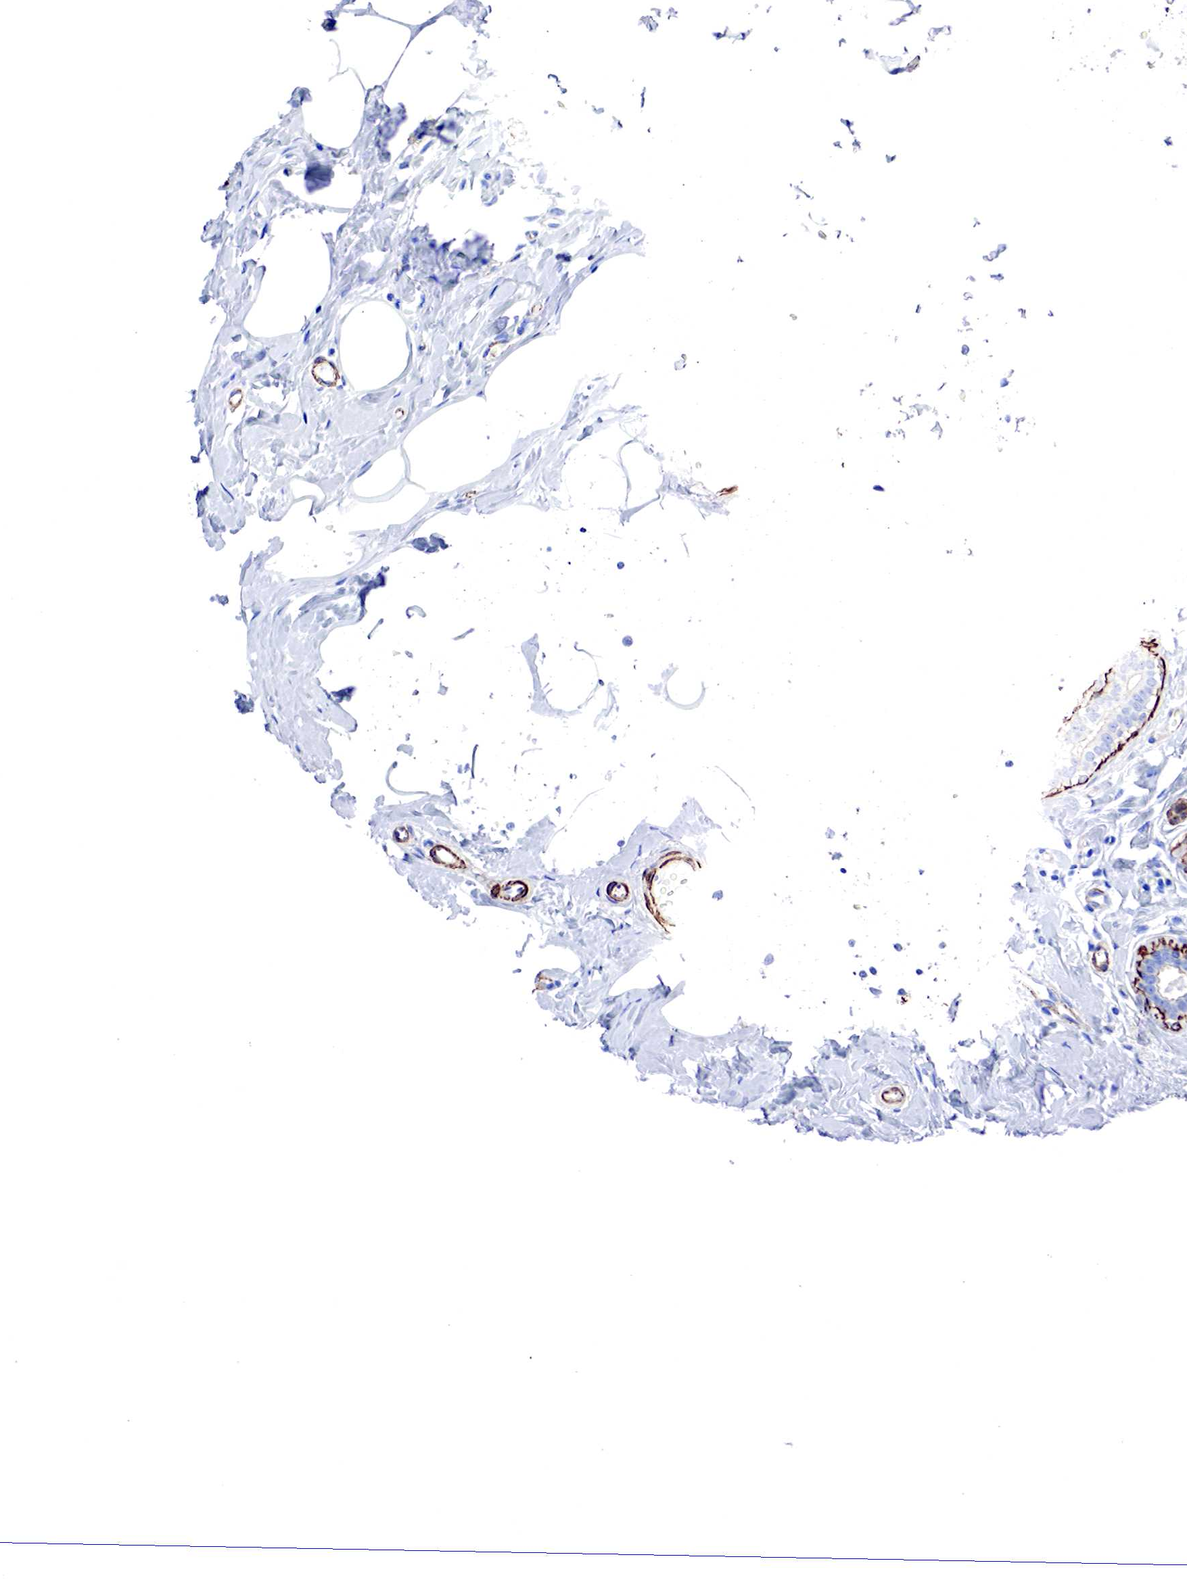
{"staining": {"intensity": "negative", "quantity": "none", "location": "none"}, "tissue": "breast", "cell_type": "Glandular cells", "image_type": "normal", "snomed": [{"axis": "morphology", "description": "Normal tissue, NOS"}, {"axis": "topography", "description": "Breast"}], "caption": "The image reveals no significant positivity in glandular cells of breast. (DAB immunohistochemistry (IHC) visualized using brightfield microscopy, high magnification).", "gene": "TPM1", "patient": {"sex": "female", "age": 45}}